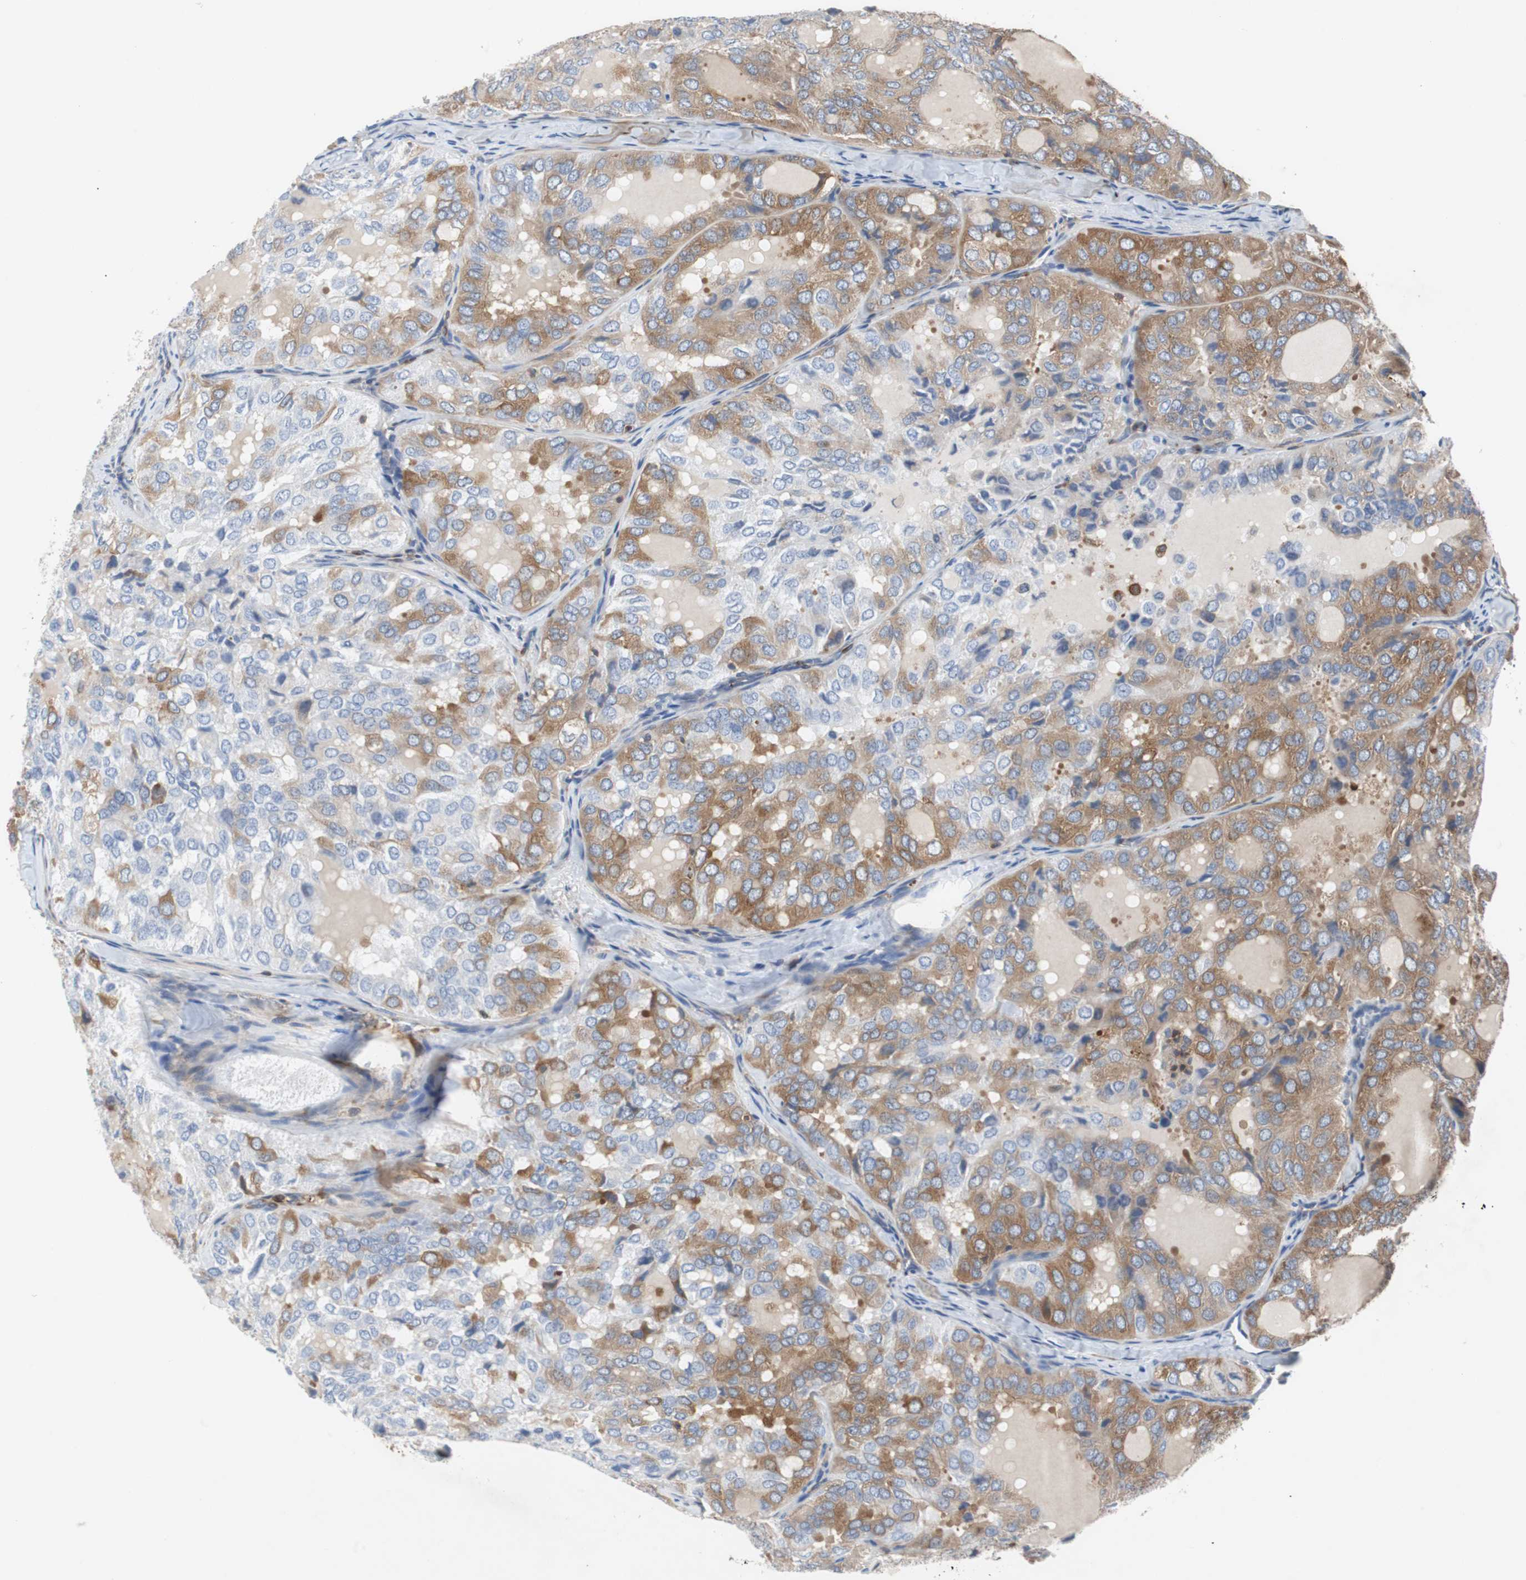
{"staining": {"intensity": "moderate", "quantity": "25%-75%", "location": "cytoplasmic/membranous"}, "tissue": "thyroid cancer", "cell_type": "Tumor cells", "image_type": "cancer", "snomed": [{"axis": "morphology", "description": "Follicular adenoma carcinoma, NOS"}, {"axis": "topography", "description": "Thyroid gland"}], "caption": "This histopathology image reveals immunohistochemistry staining of human thyroid follicular adenoma carcinoma, with medium moderate cytoplasmic/membranous expression in approximately 25%-75% of tumor cells.", "gene": "GYS1", "patient": {"sex": "male", "age": 75}}